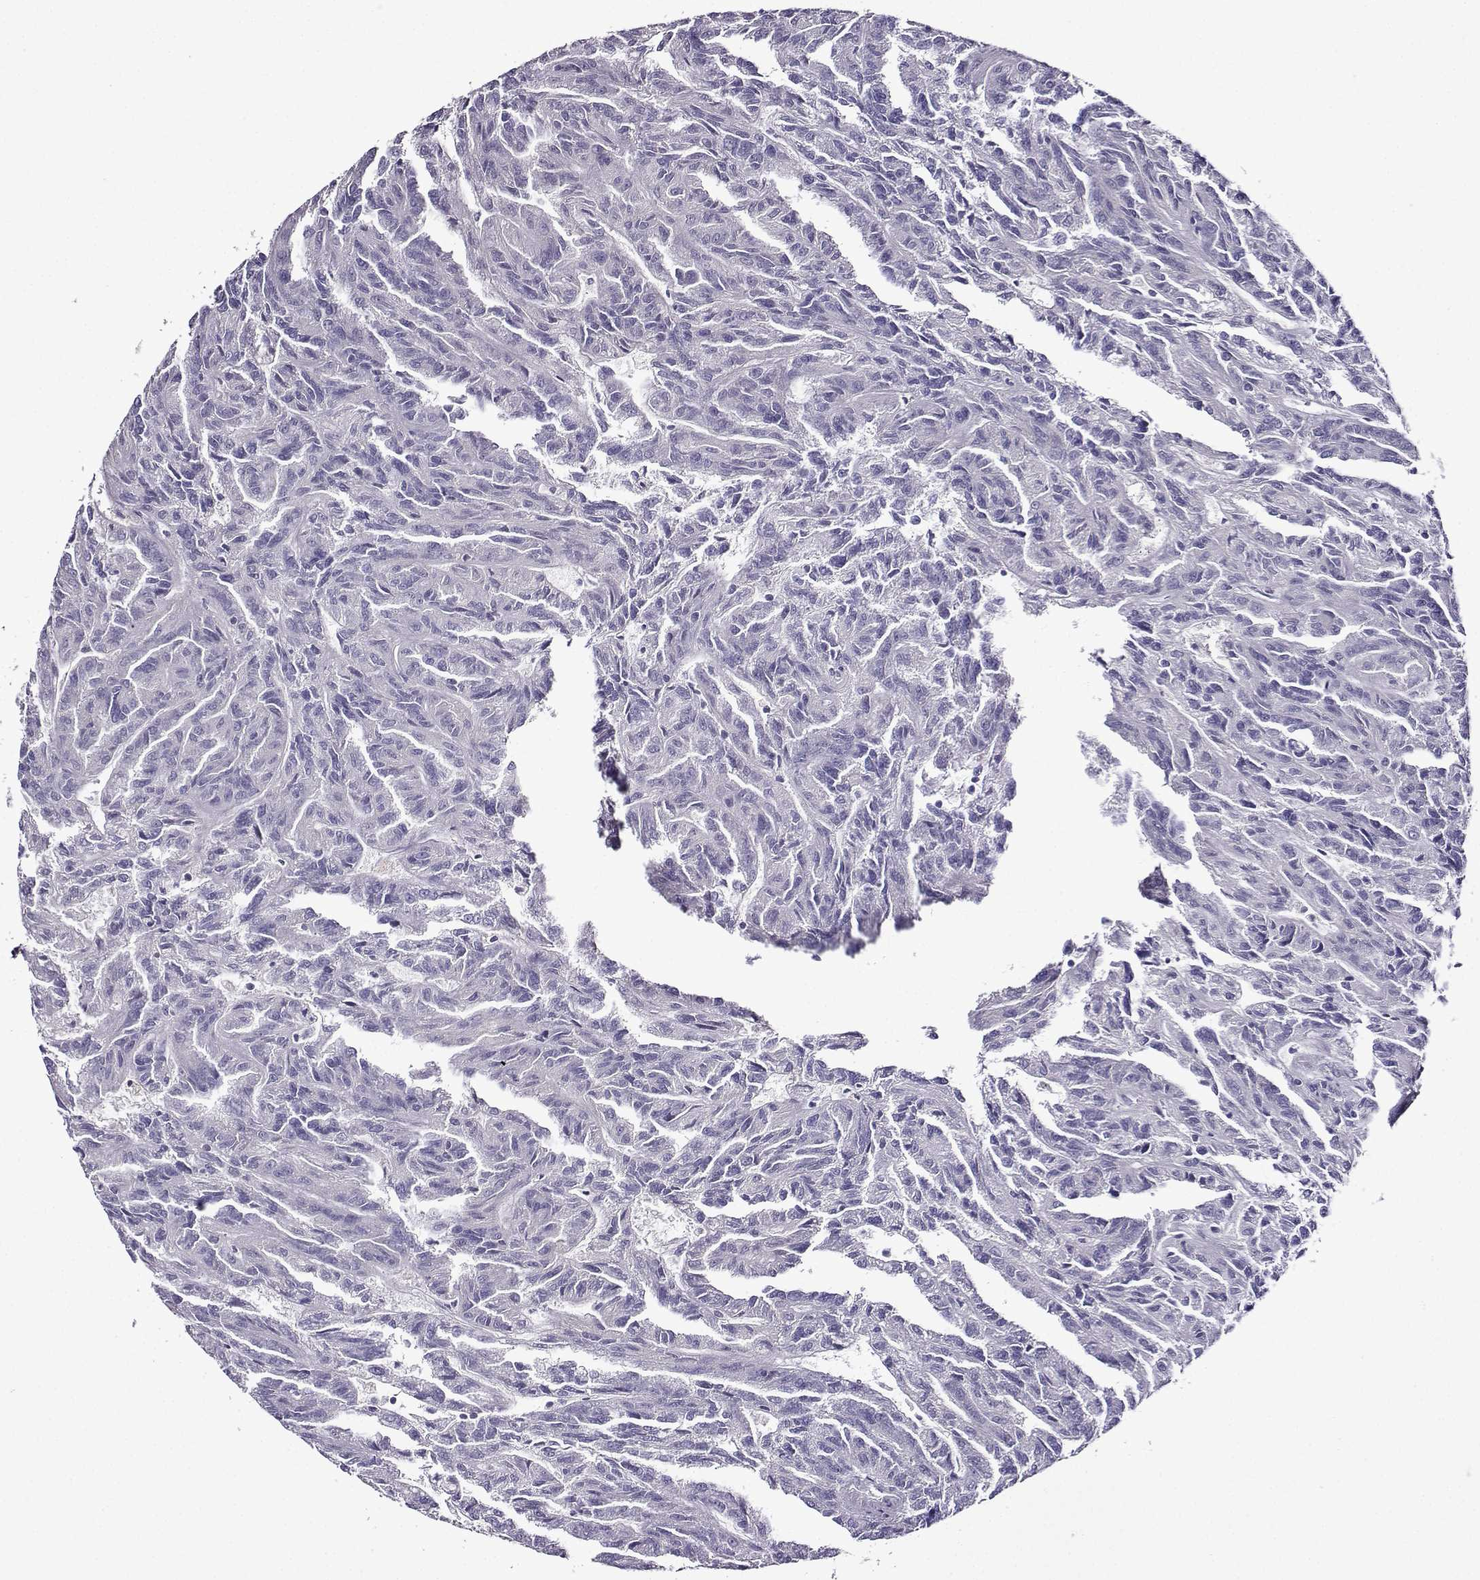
{"staining": {"intensity": "negative", "quantity": "none", "location": "none"}, "tissue": "renal cancer", "cell_type": "Tumor cells", "image_type": "cancer", "snomed": [{"axis": "morphology", "description": "Adenocarcinoma, NOS"}, {"axis": "topography", "description": "Kidney"}], "caption": "Tumor cells are negative for protein expression in human renal adenocarcinoma.", "gene": "TMEM266", "patient": {"sex": "male", "age": 79}}